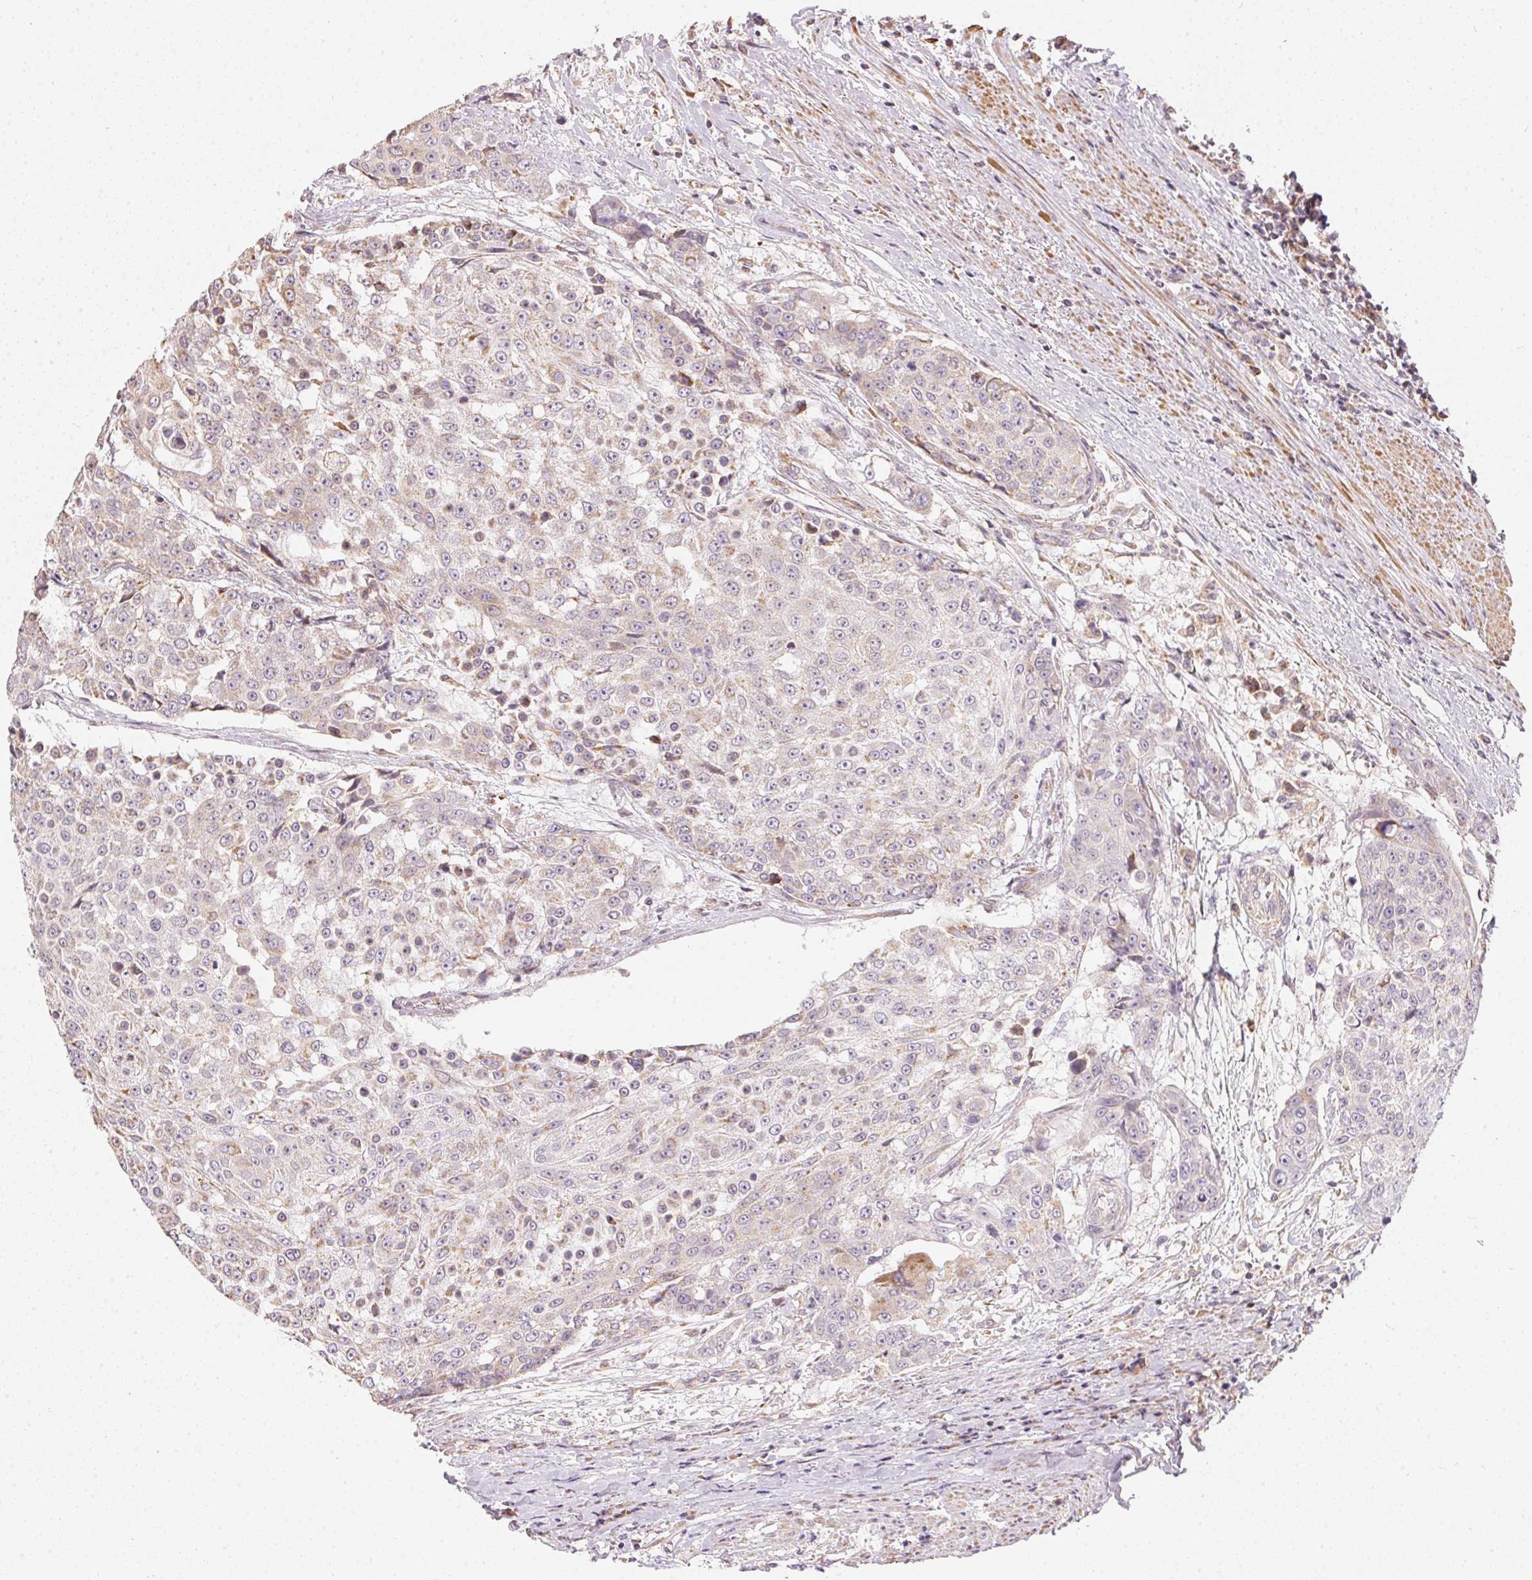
{"staining": {"intensity": "weak", "quantity": "<25%", "location": "cytoplasmic/membranous"}, "tissue": "urothelial cancer", "cell_type": "Tumor cells", "image_type": "cancer", "snomed": [{"axis": "morphology", "description": "Urothelial carcinoma, High grade"}, {"axis": "topography", "description": "Urinary bladder"}], "caption": "Immunohistochemical staining of urothelial carcinoma (high-grade) demonstrates no significant expression in tumor cells.", "gene": "VWA5B2", "patient": {"sex": "female", "age": 63}}